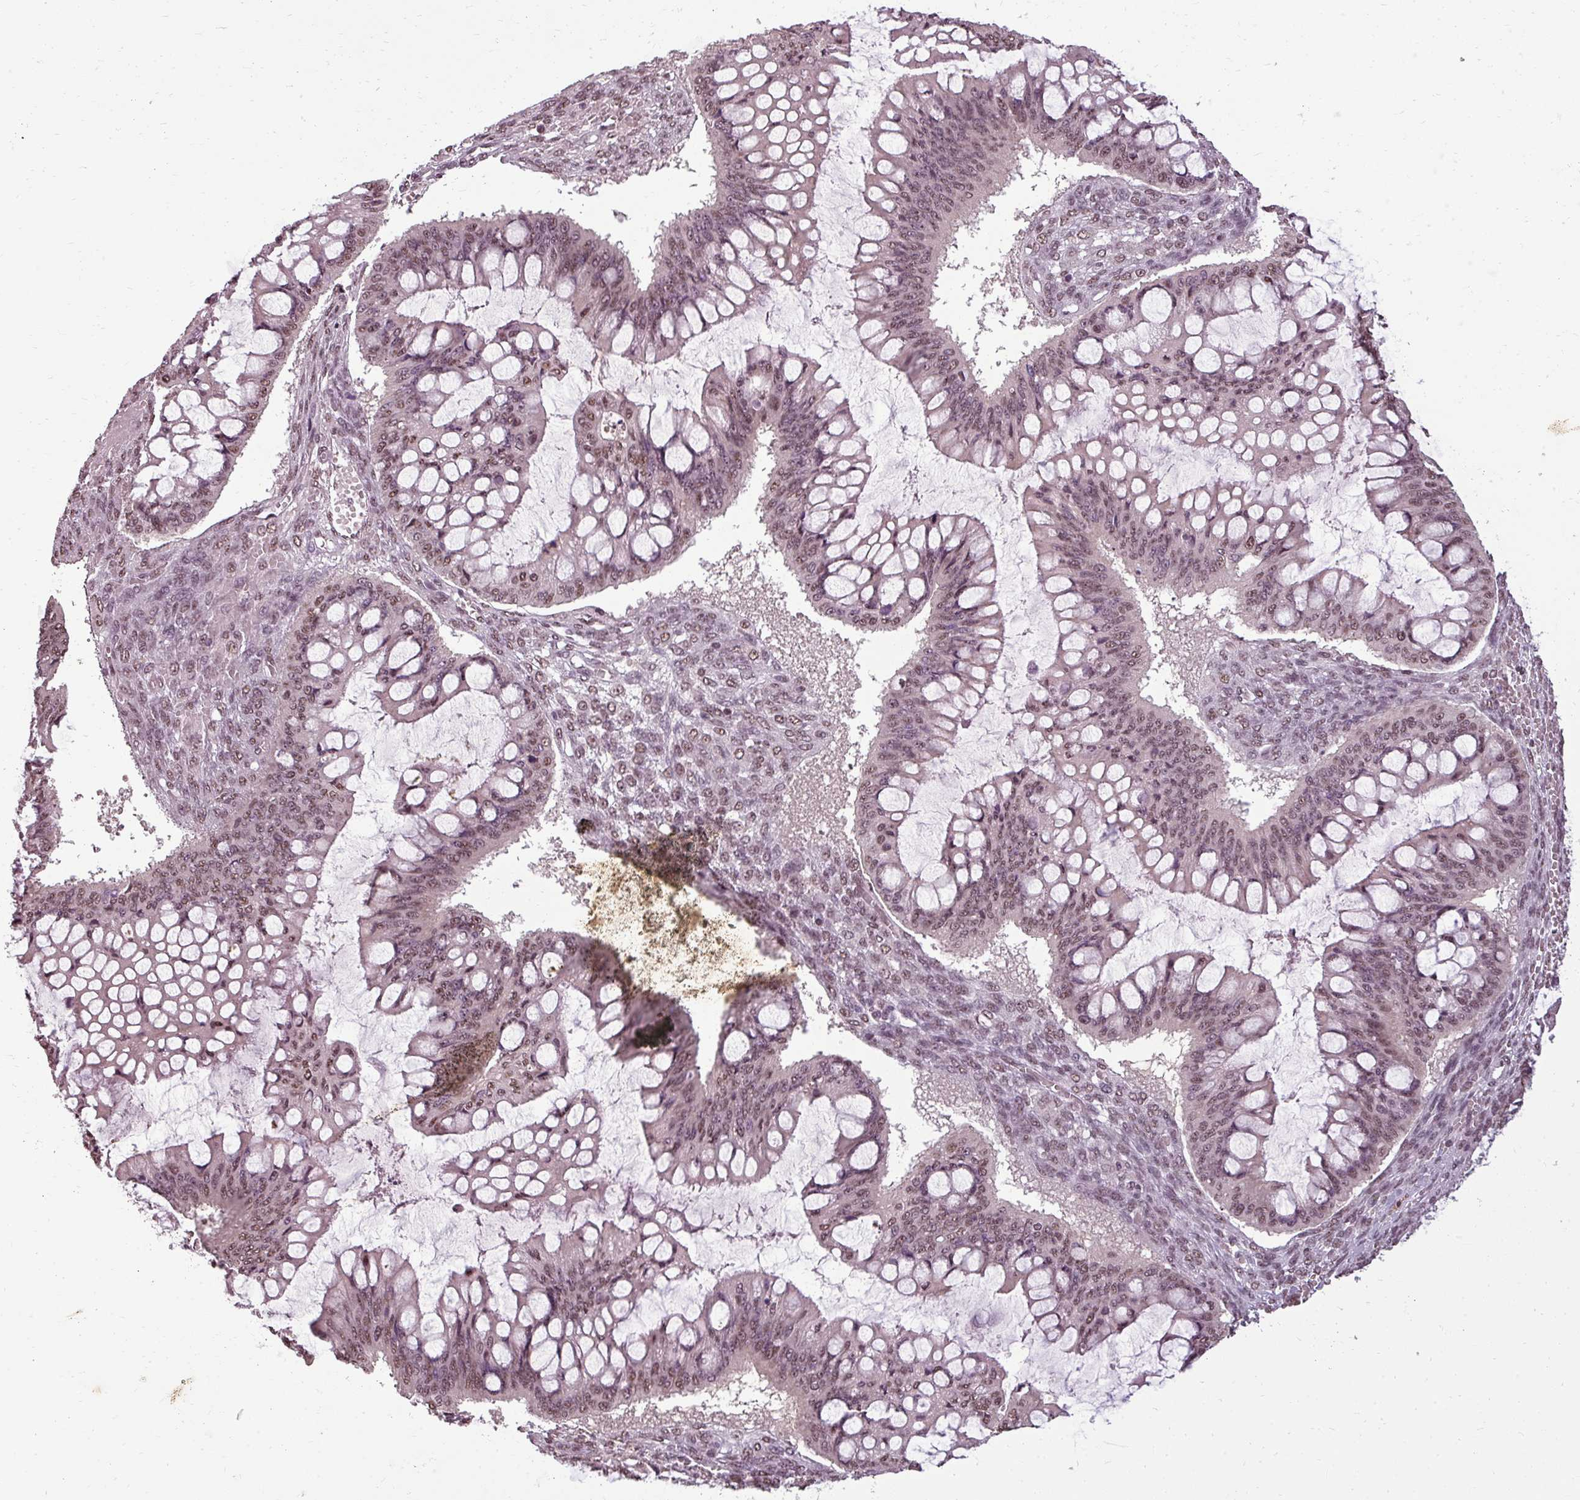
{"staining": {"intensity": "moderate", "quantity": ">75%", "location": "nuclear"}, "tissue": "ovarian cancer", "cell_type": "Tumor cells", "image_type": "cancer", "snomed": [{"axis": "morphology", "description": "Cystadenocarcinoma, mucinous, NOS"}, {"axis": "topography", "description": "Ovary"}], "caption": "An immunohistochemistry (IHC) image of neoplastic tissue is shown. Protein staining in brown highlights moderate nuclear positivity in ovarian cancer (mucinous cystadenocarcinoma) within tumor cells.", "gene": "BCAS3", "patient": {"sex": "female", "age": 73}}